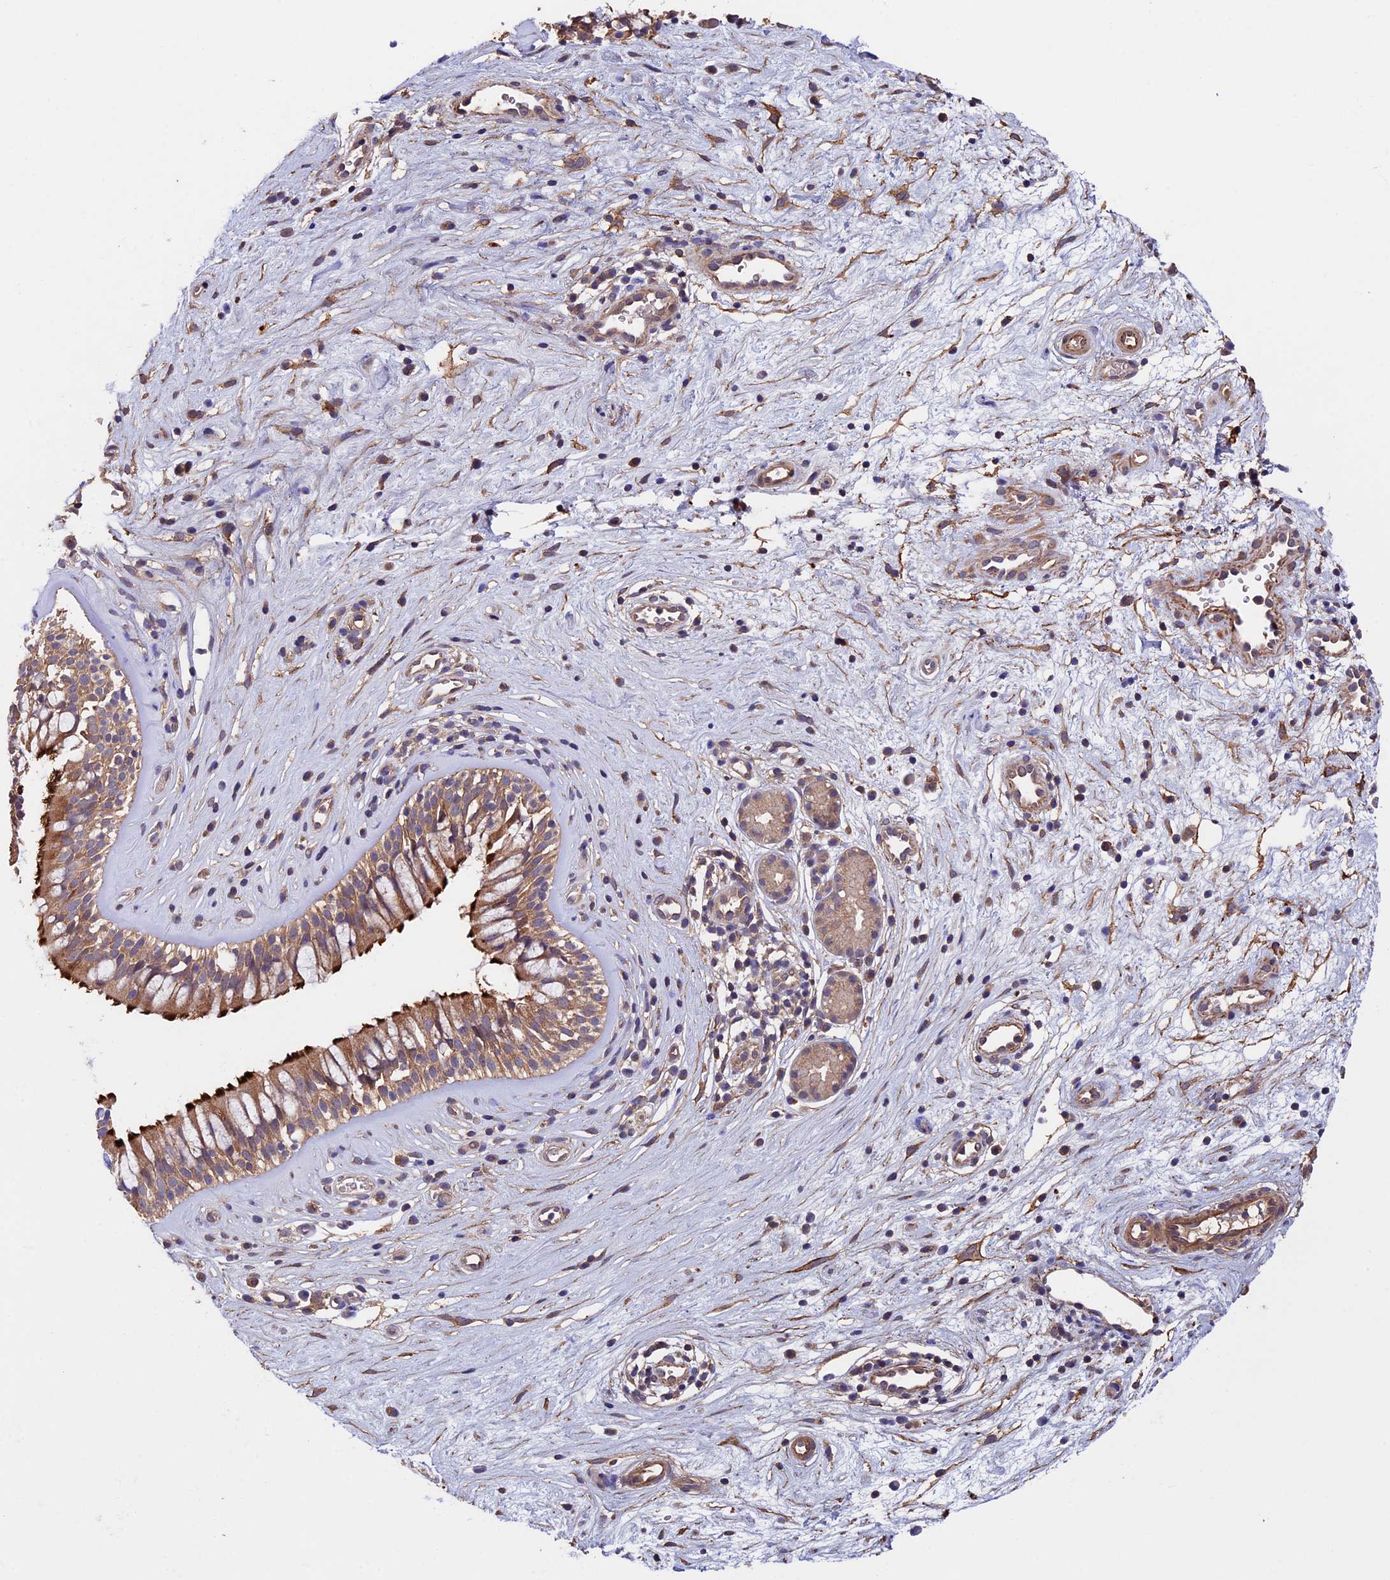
{"staining": {"intensity": "strong", "quantity": "25%-75%", "location": "cytoplasmic/membranous"}, "tissue": "nasopharynx", "cell_type": "Respiratory epithelial cells", "image_type": "normal", "snomed": [{"axis": "morphology", "description": "Normal tissue, NOS"}, {"axis": "topography", "description": "Nasopharynx"}], "caption": "Immunohistochemical staining of normal nasopharynx demonstrates high levels of strong cytoplasmic/membranous positivity in about 25%-75% of respiratory epithelial cells. The protein is stained brown, and the nuclei are stained in blue (DAB IHC with brightfield microscopy, high magnification).", "gene": "SLC9A5", "patient": {"sex": "male", "age": 32}}